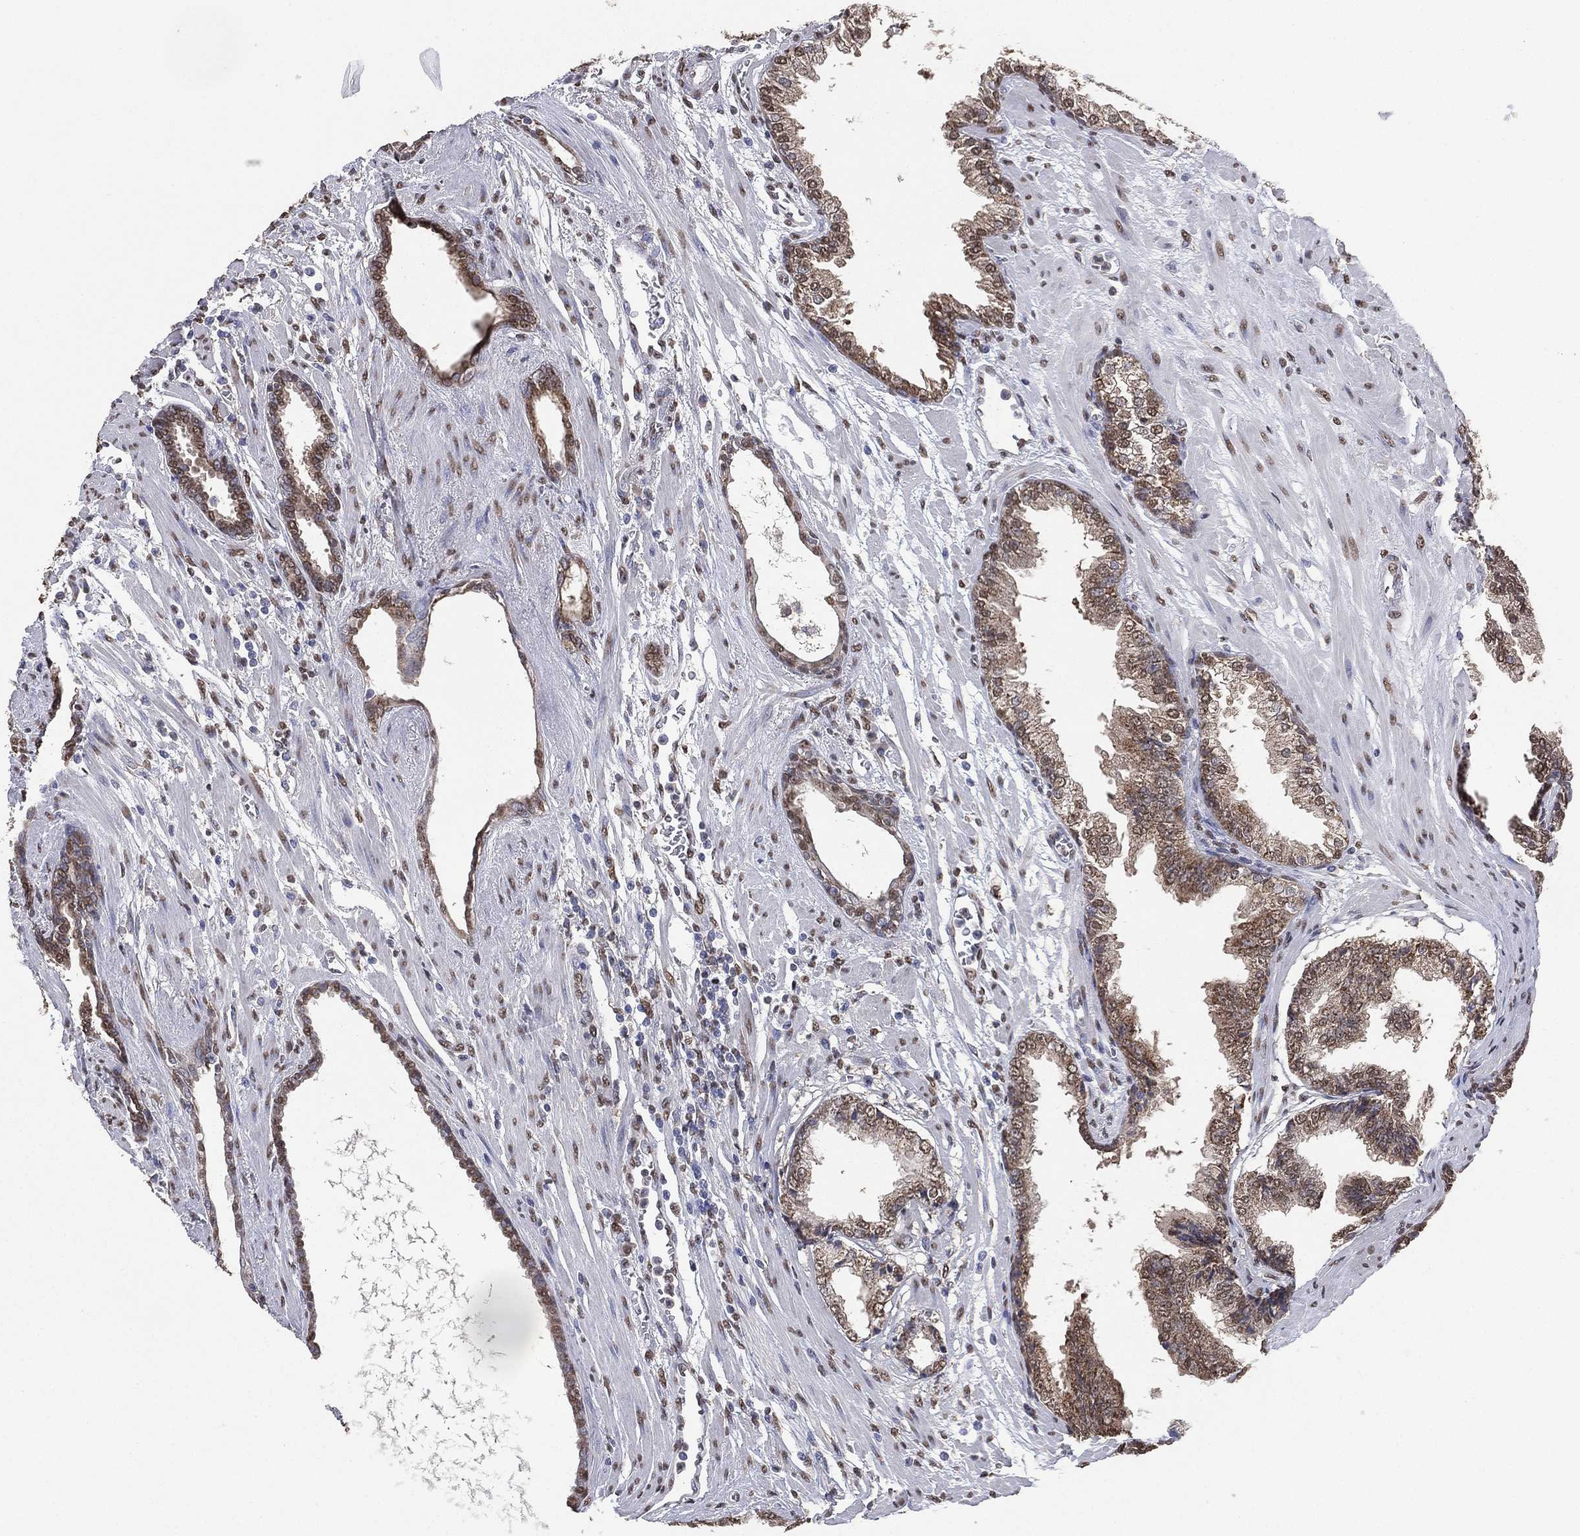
{"staining": {"intensity": "moderate", "quantity": "25%-75%", "location": "cytoplasmic/membranous,nuclear"}, "tissue": "prostate cancer", "cell_type": "Tumor cells", "image_type": "cancer", "snomed": [{"axis": "morphology", "description": "Adenocarcinoma, Low grade"}, {"axis": "topography", "description": "Prostate"}], "caption": "Prostate cancer stained for a protein demonstrates moderate cytoplasmic/membranous and nuclear positivity in tumor cells.", "gene": "ALDH7A1", "patient": {"sex": "male", "age": 69}}